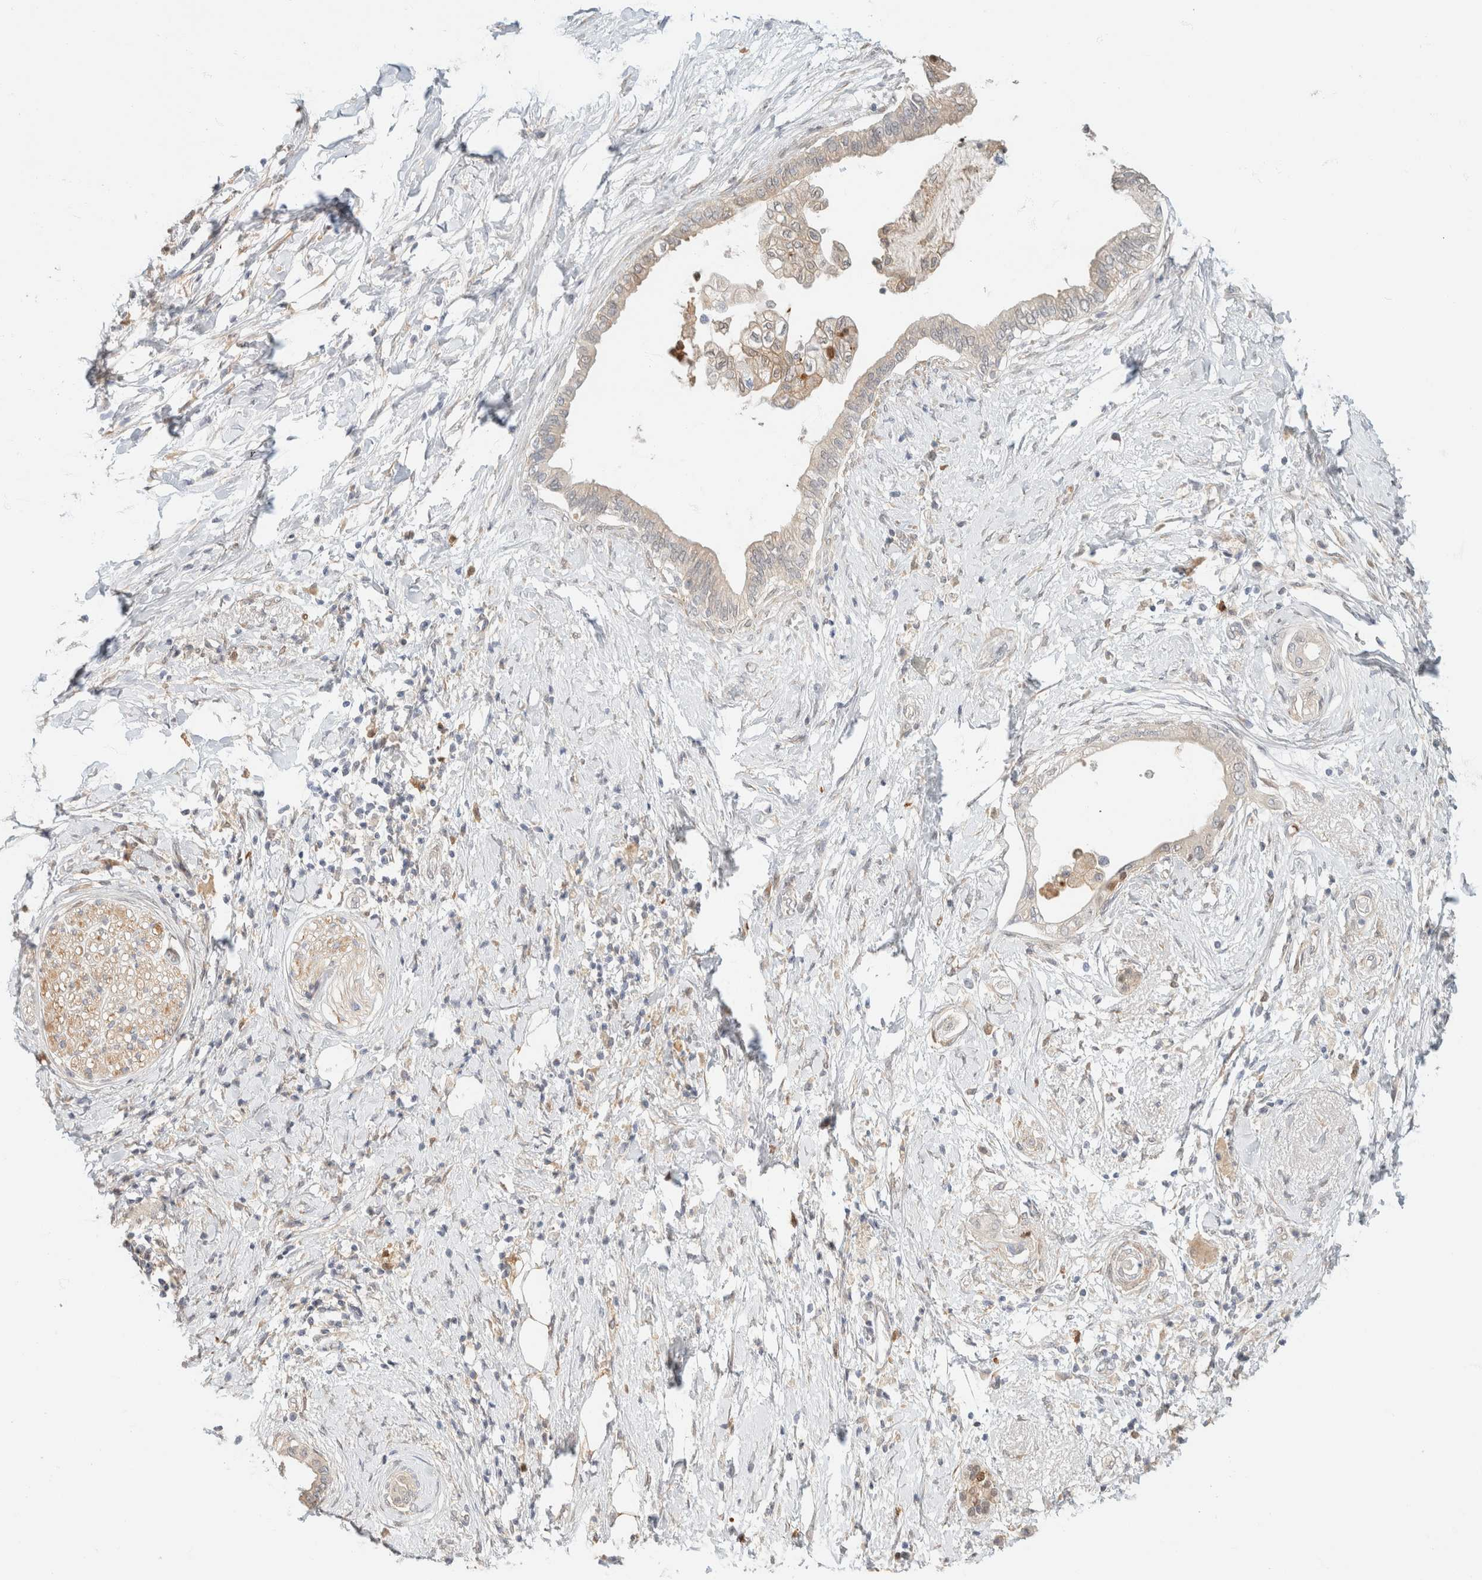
{"staining": {"intensity": "negative", "quantity": "none", "location": "none"}, "tissue": "pancreatic cancer", "cell_type": "Tumor cells", "image_type": "cancer", "snomed": [{"axis": "morphology", "description": "Normal tissue, NOS"}, {"axis": "morphology", "description": "Adenocarcinoma, NOS"}, {"axis": "topography", "description": "Pancreas"}, {"axis": "topography", "description": "Duodenum"}], "caption": "Immunohistochemistry photomicrograph of neoplastic tissue: human adenocarcinoma (pancreatic) stained with DAB displays no significant protein staining in tumor cells. The staining is performed using DAB (3,3'-diaminobenzidine) brown chromogen with nuclei counter-stained in using hematoxylin.", "gene": "GPI", "patient": {"sex": "female", "age": 60}}